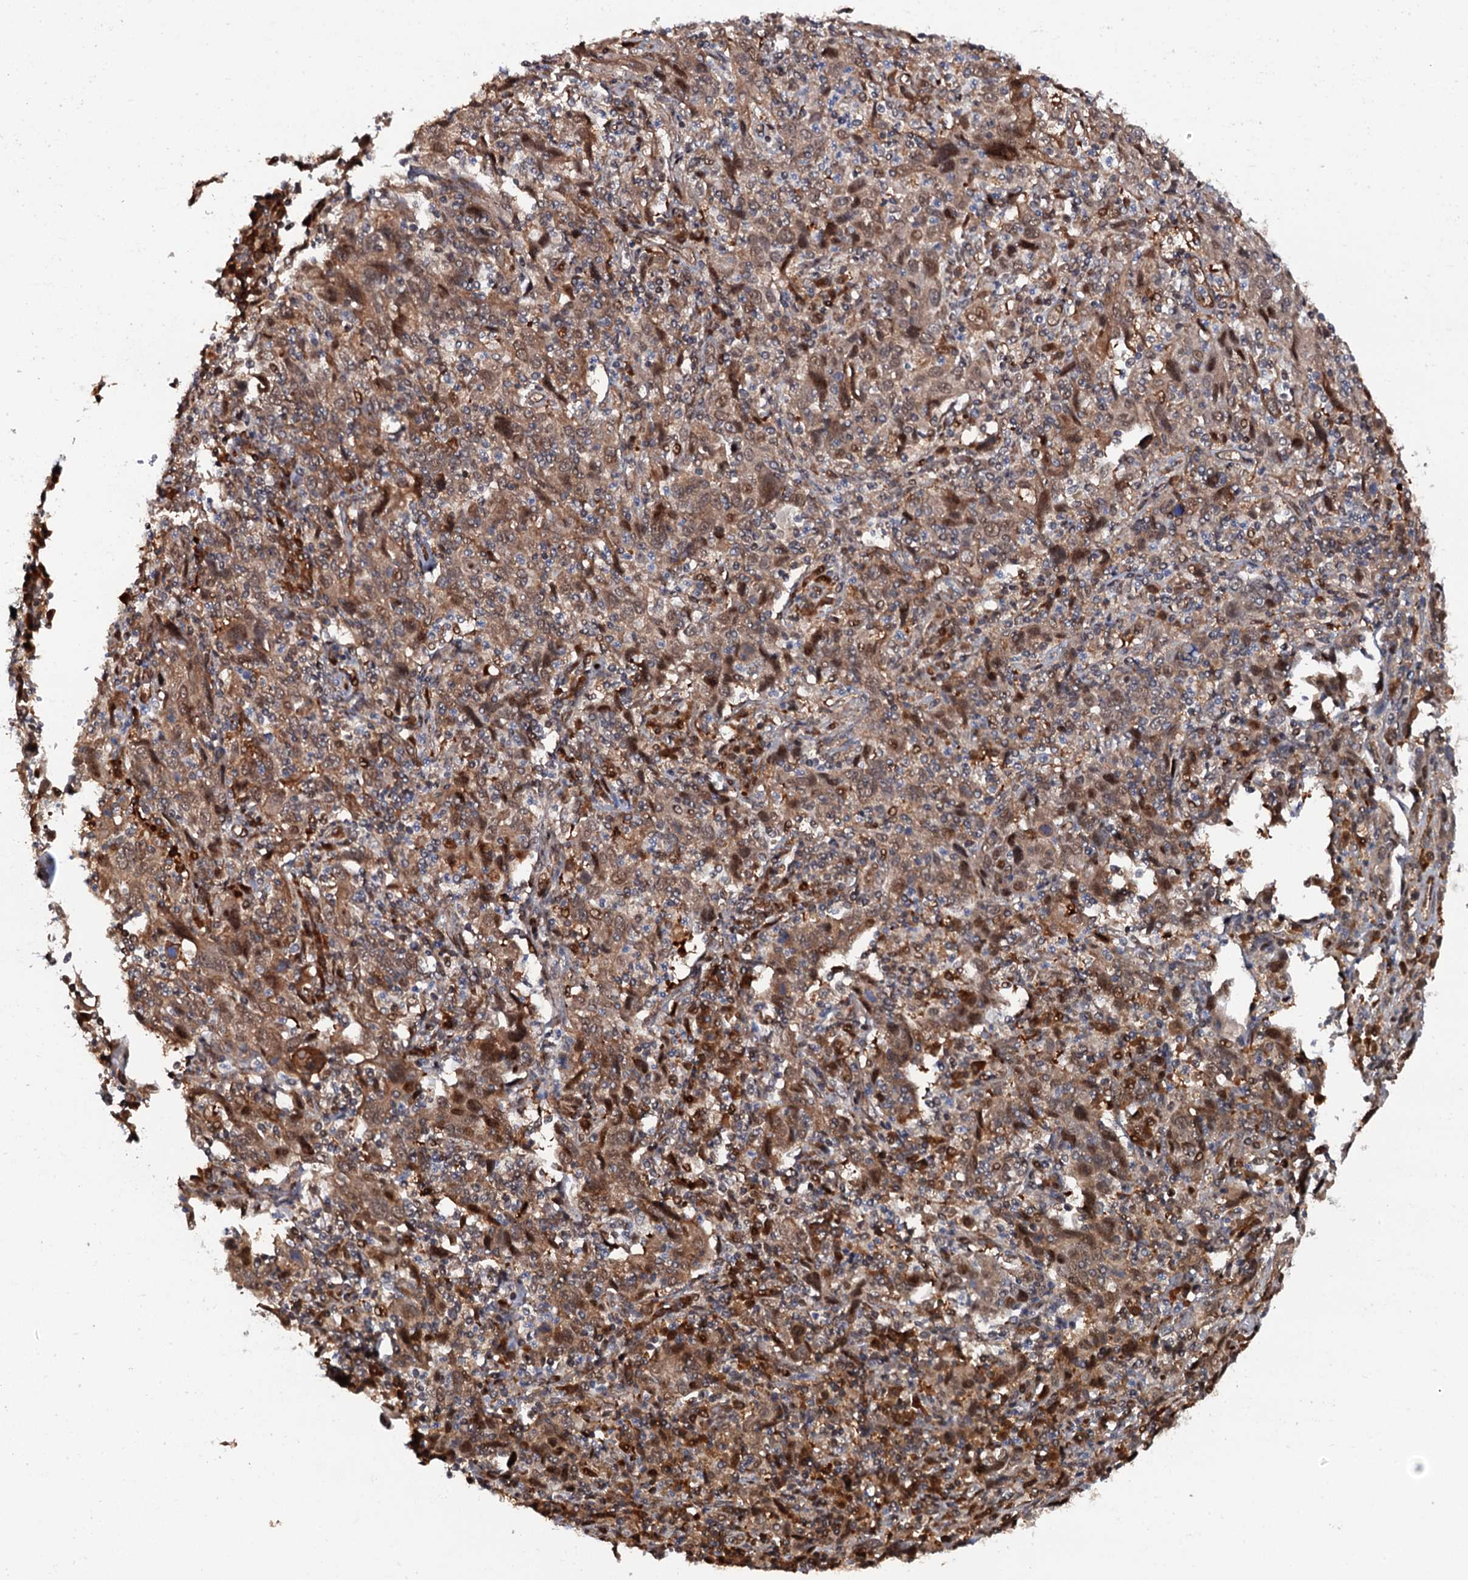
{"staining": {"intensity": "moderate", "quantity": ">75%", "location": "cytoplasmic/membranous,nuclear"}, "tissue": "cervical cancer", "cell_type": "Tumor cells", "image_type": "cancer", "snomed": [{"axis": "morphology", "description": "Squamous cell carcinoma, NOS"}, {"axis": "topography", "description": "Cervix"}], "caption": "Protein staining of cervical cancer tissue displays moderate cytoplasmic/membranous and nuclear positivity in approximately >75% of tumor cells. Nuclei are stained in blue.", "gene": "CDC23", "patient": {"sex": "female", "age": 46}}